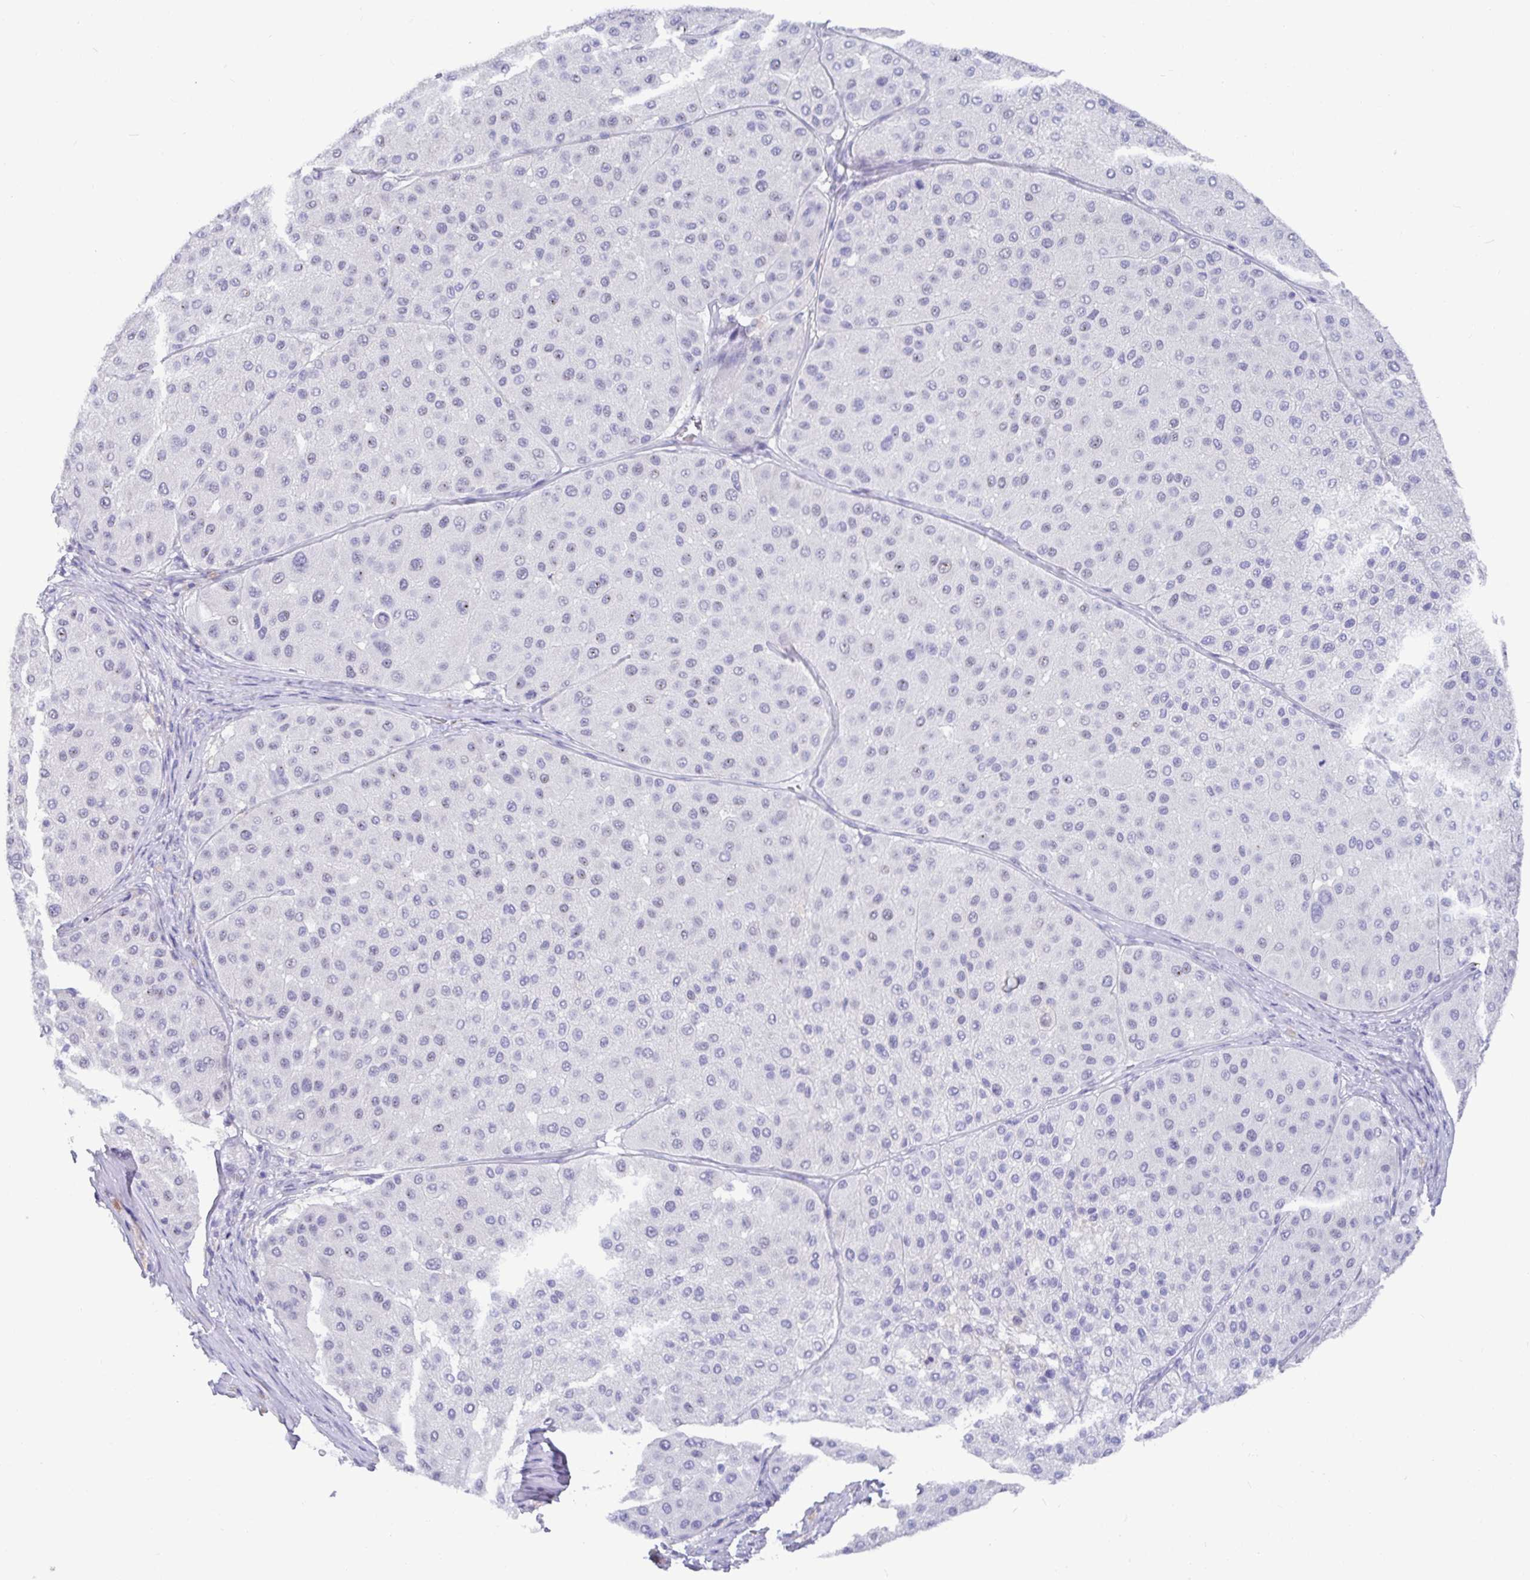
{"staining": {"intensity": "negative", "quantity": "none", "location": "none"}, "tissue": "melanoma", "cell_type": "Tumor cells", "image_type": "cancer", "snomed": [{"axis": "morphology", "description": "Malignant melanoma, Metastatic site"}, {"axis": "topography", "description": "Smooth muscle"}], "caption": "DAB (3,3'-diaminobenzidine) immunohistochemical staining of human malignant melanoma (metastatic site) exhibits no significant staining in tumor cells.", "gene": "TMEM241", "patient": {"sex": "male", "age": 41}}